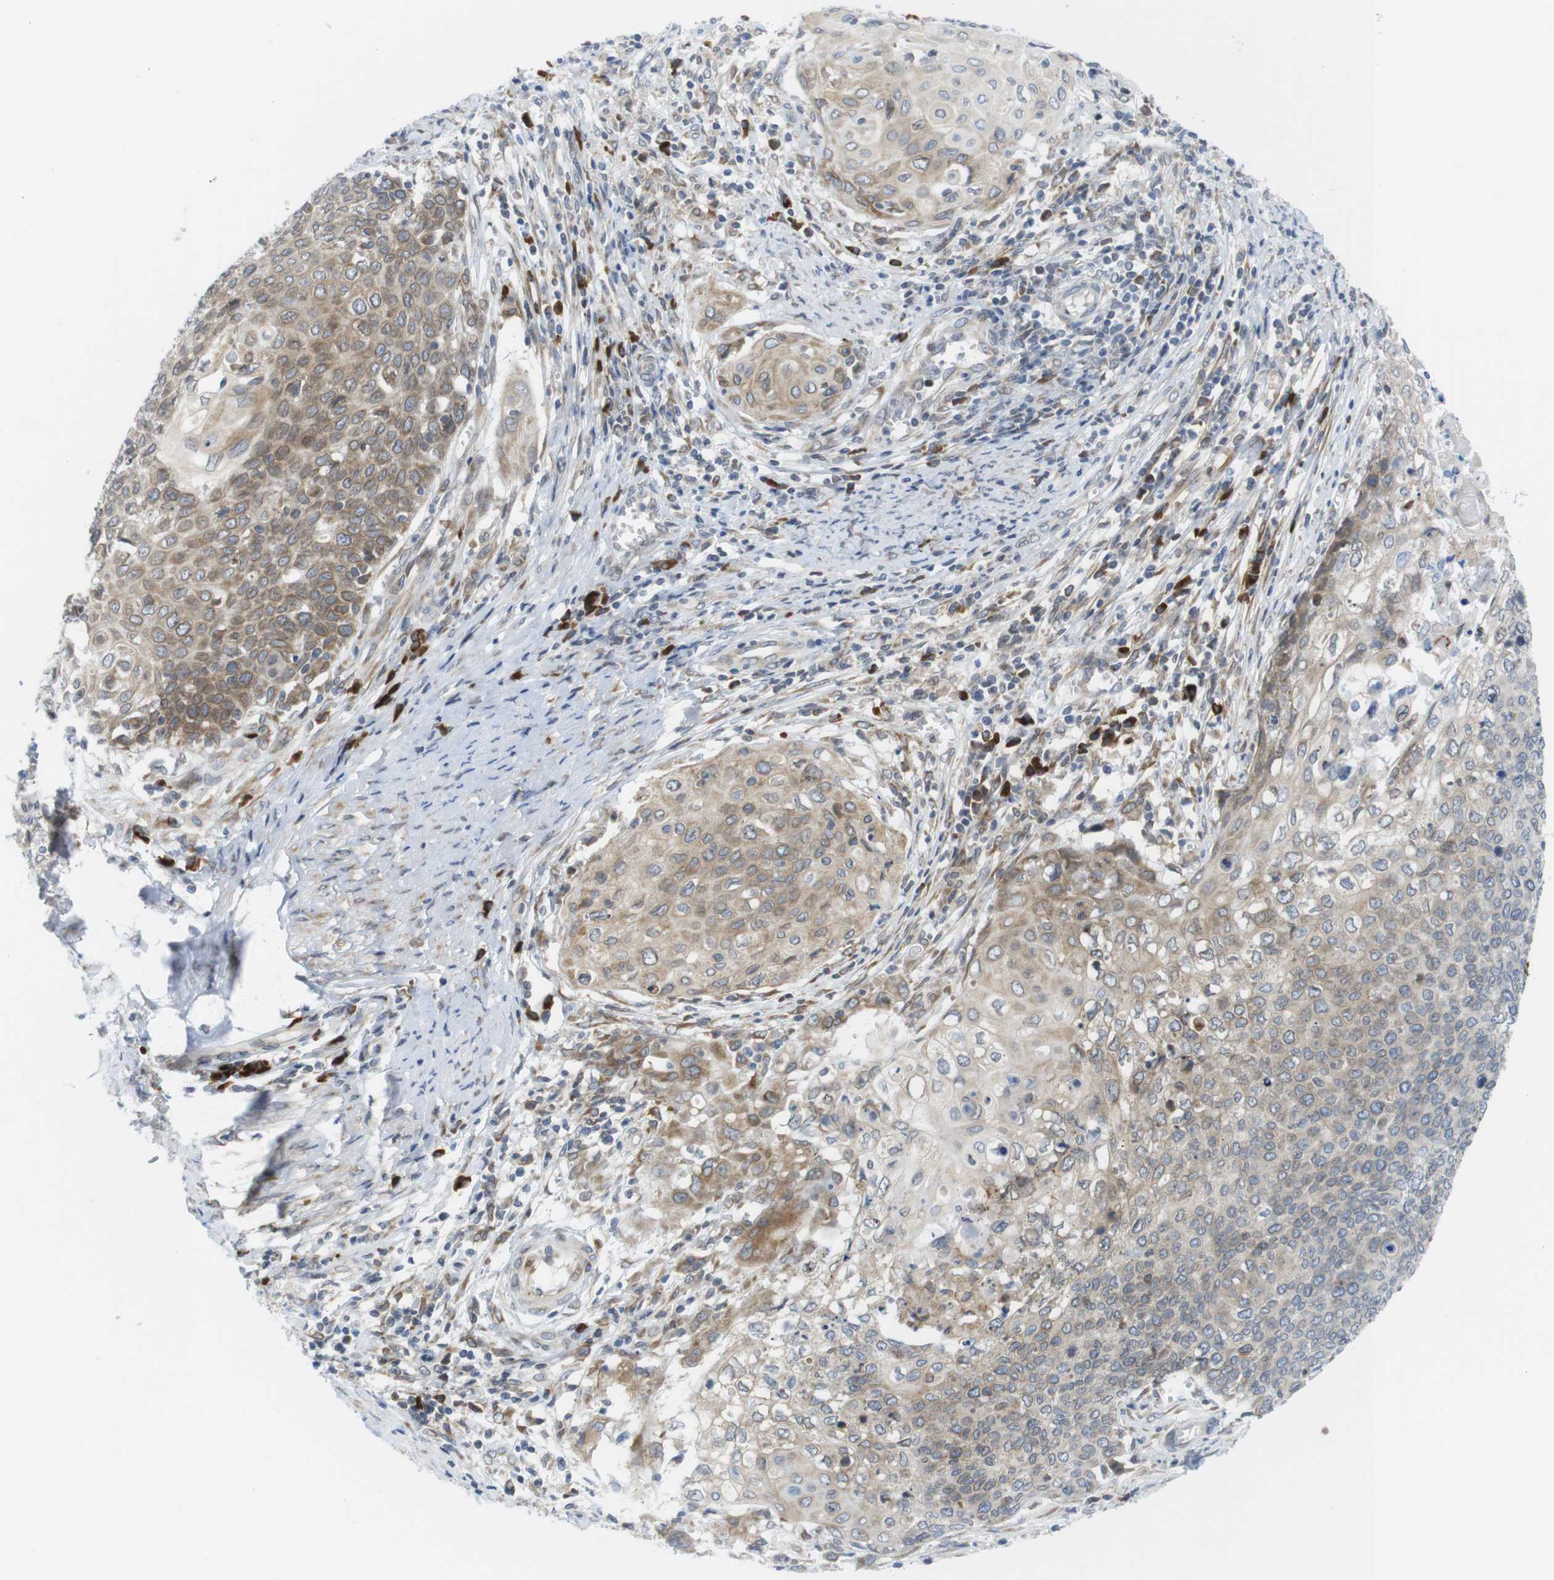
{"staining": {"intensity": "weak", "quantity": ">75%", "location": "cytoplasmic/membranous"}, "tissue": "cervical cancer", "cell_type": "Tumor cells", "image_type": "cancer", "snomed": [{"axis": "morphology", "description": "Squamous cell carcinoma, NOS"}, {"axis": "topography", "description": "Cervix"}], "caption": "Weak cytoplasmic/membranous expression for a protein is seen in about >75% of tumor cells of cervical cancer (squamous cell carcinoma) using immunohistochemistry.", "gene": "ERGIC3", "patient": {"sex": "female", "age": 39}}